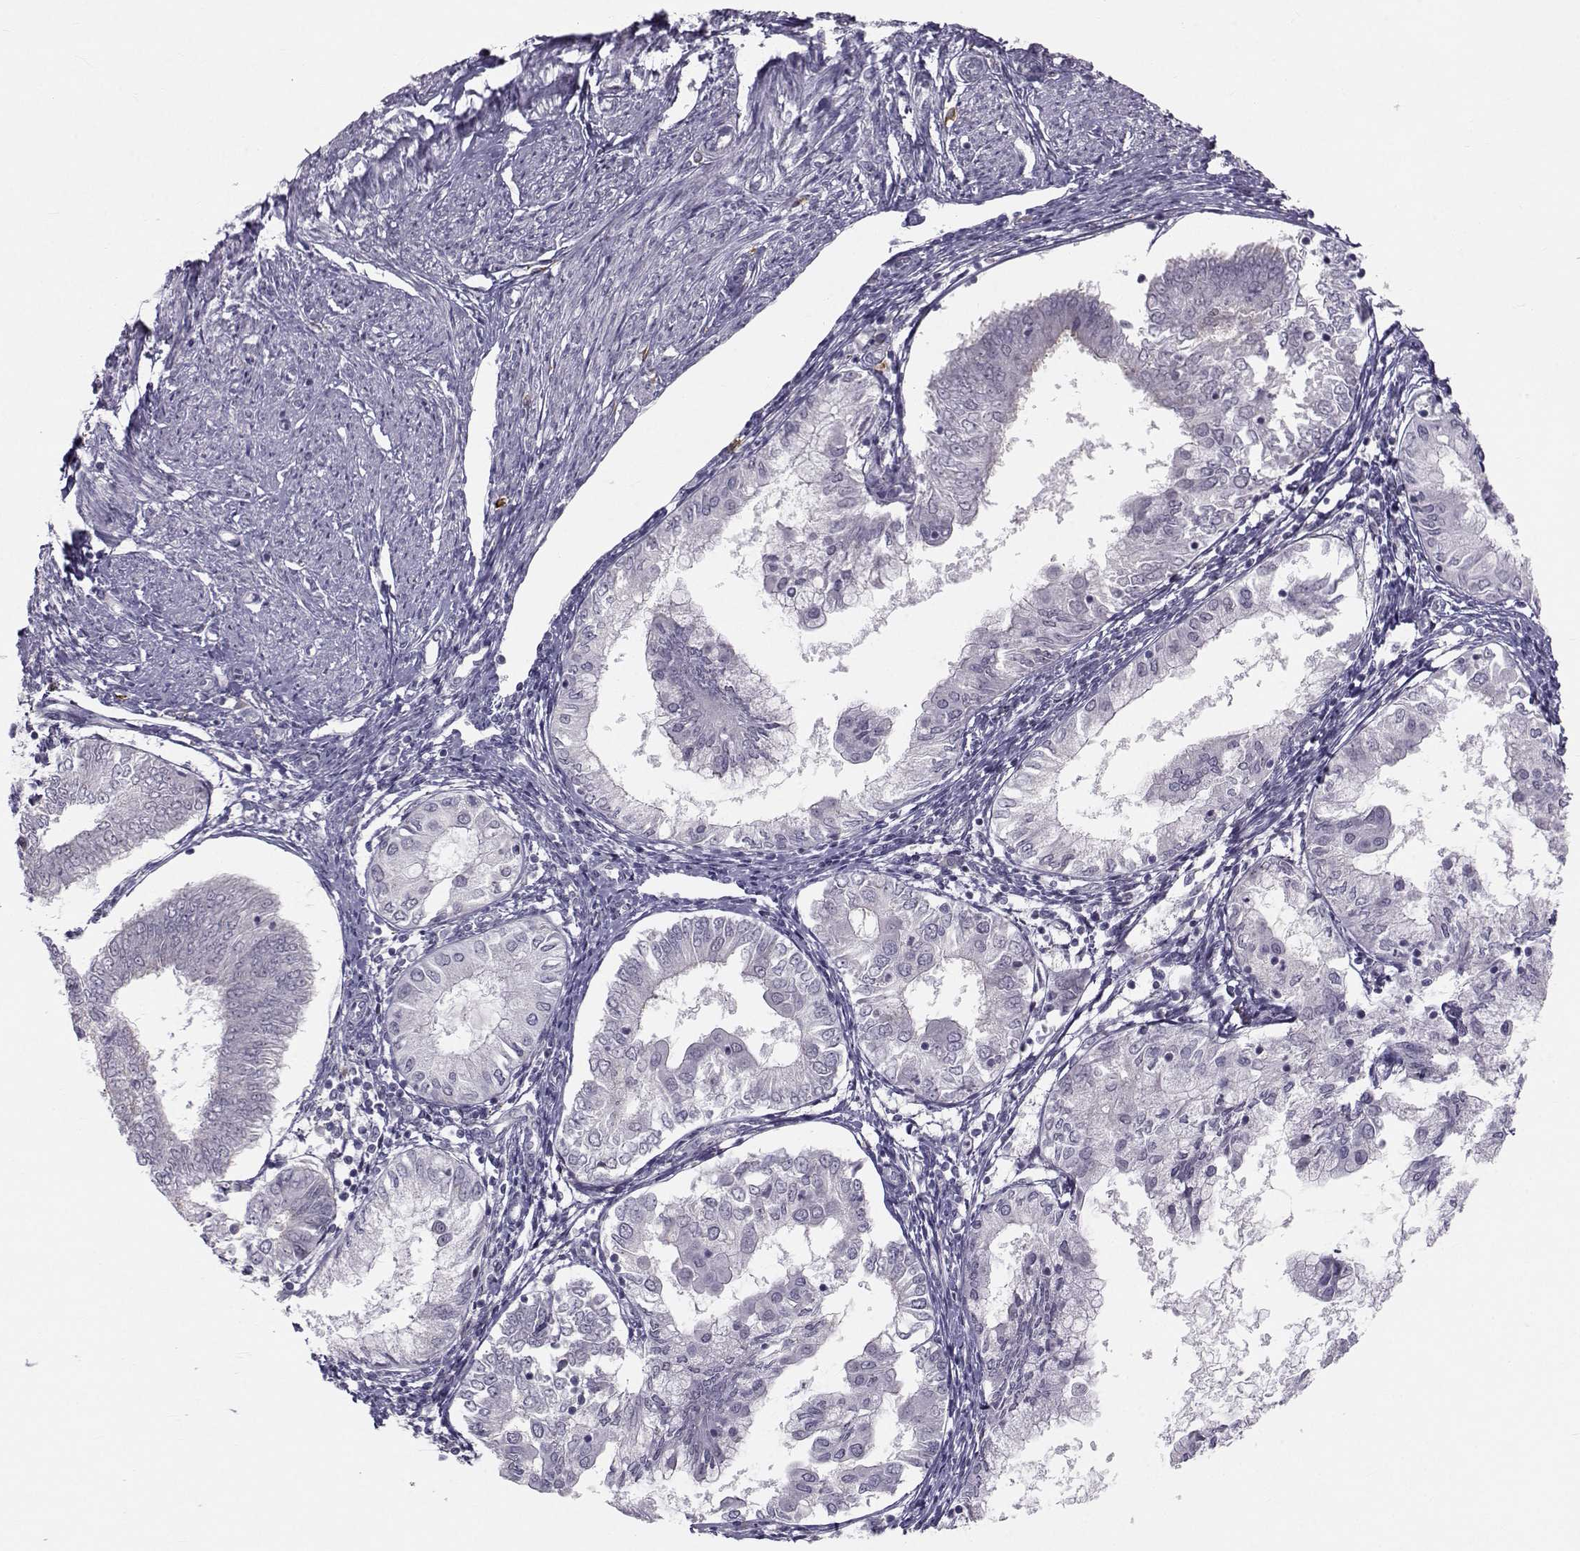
{"staining": {"intensity": "negative", "quantity": "none", "location": "none"}, "tissue": "endometrial cancer", "cell_type": "Tumor cells", "image_type": "cancer", "snomed": [{"axis": "morphology", "description": "Adenocarcinoma, NOS"}, {"axis": "topography", "description": "Endometrium"}], "caption": "Tumor cells show no significant protein positivity in adenocarcinoma (endometrial).", "gene": "LRP8", "patient": {"sex": "female", "age": 68}}